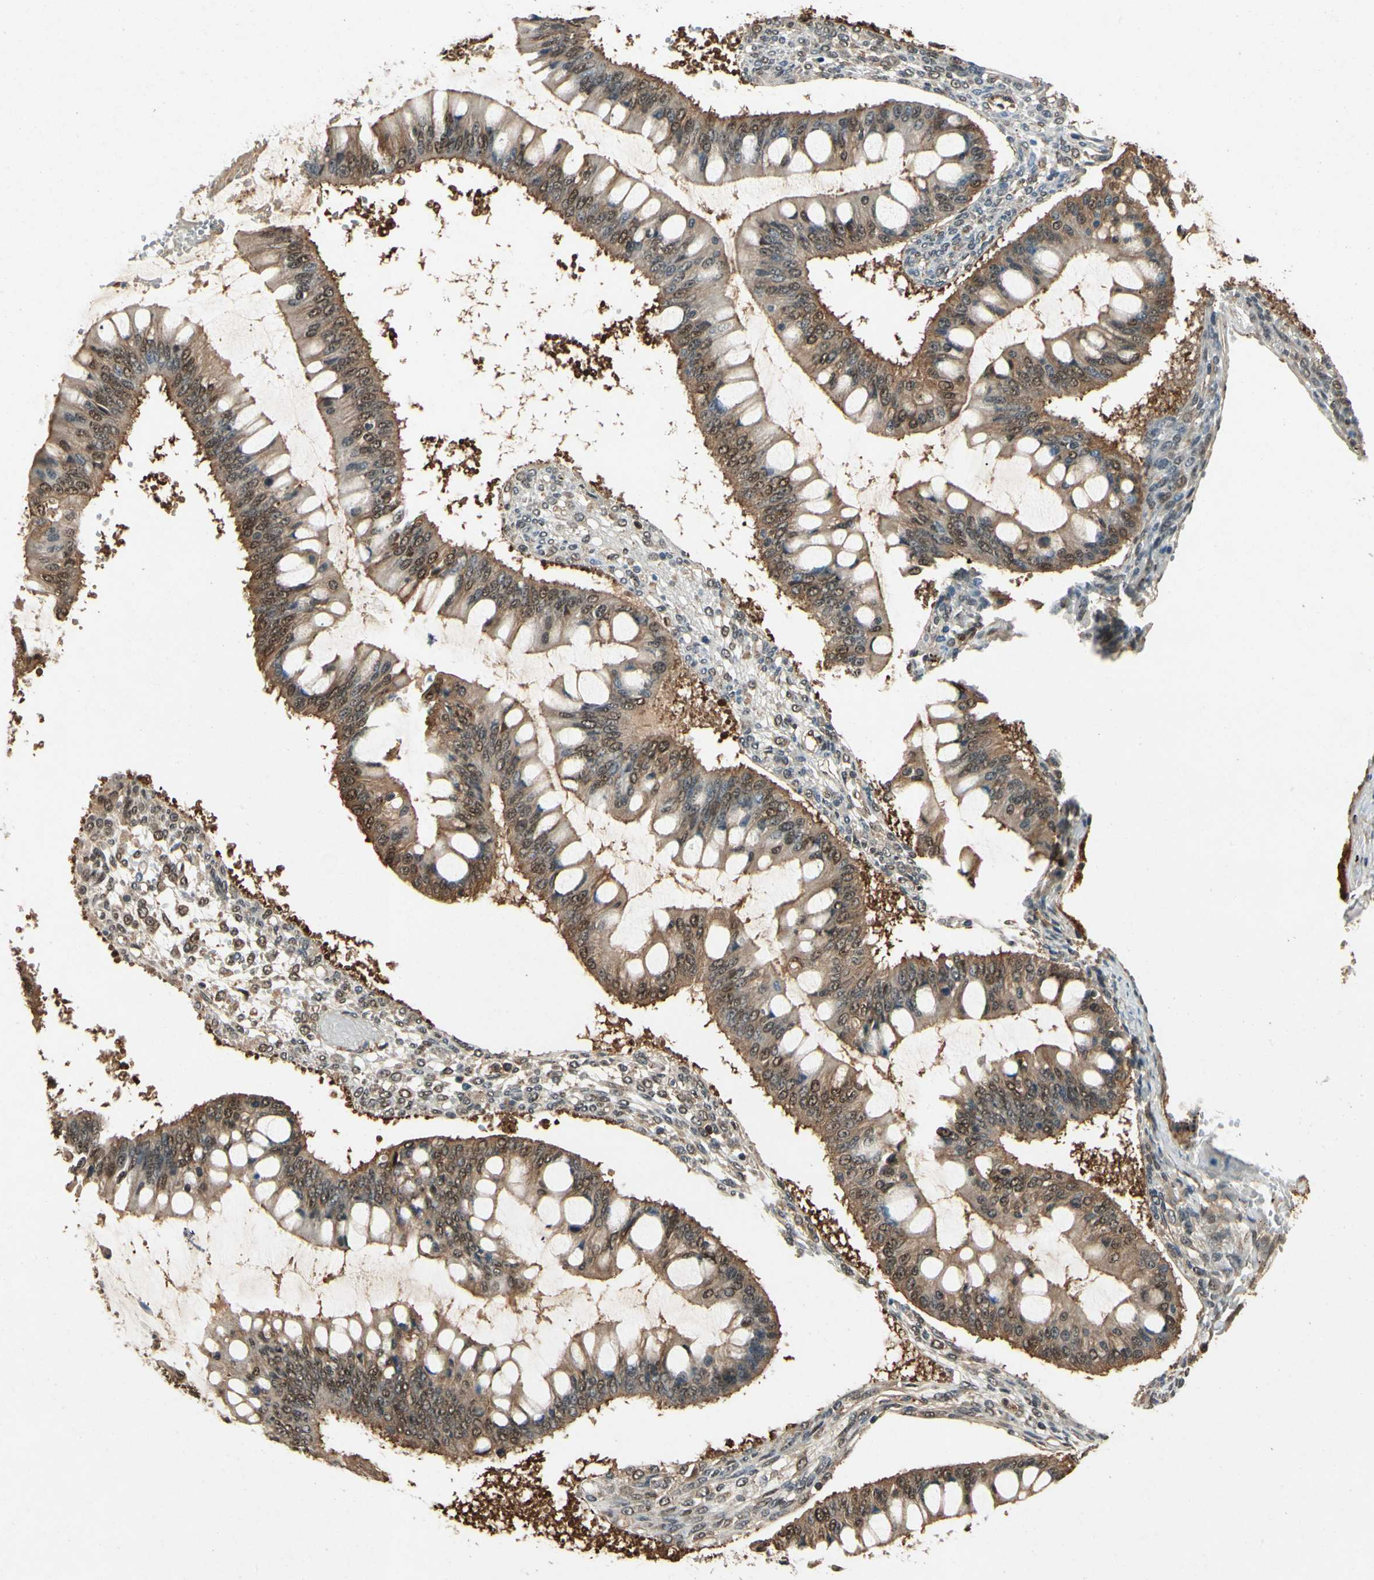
{"staining": {"intensity": "weak", "quantity": ">75%", "location": "cytoplasmic/membranous"}, "tissue": "ovarian cancer", "cell_type": "Tumor cells", "image_type": "cancer", "snomed": [{"axis": "morphology", "description": "Cystadenocarcinoma, mucinous, NOS"}, {"axis": "topography", "description": "Ovary"}], "caption": "IHC (DAB (3,3'-diaminobenzidine)) staining of human ovarian cancer (mucinous cystadenocarcinoma) displays weak cytoplasmic/membranous protein positivity in approximately >75% of tumor cells.", "gene": "YWHAQ", "patient": {"sex": "female", "age": 73}}